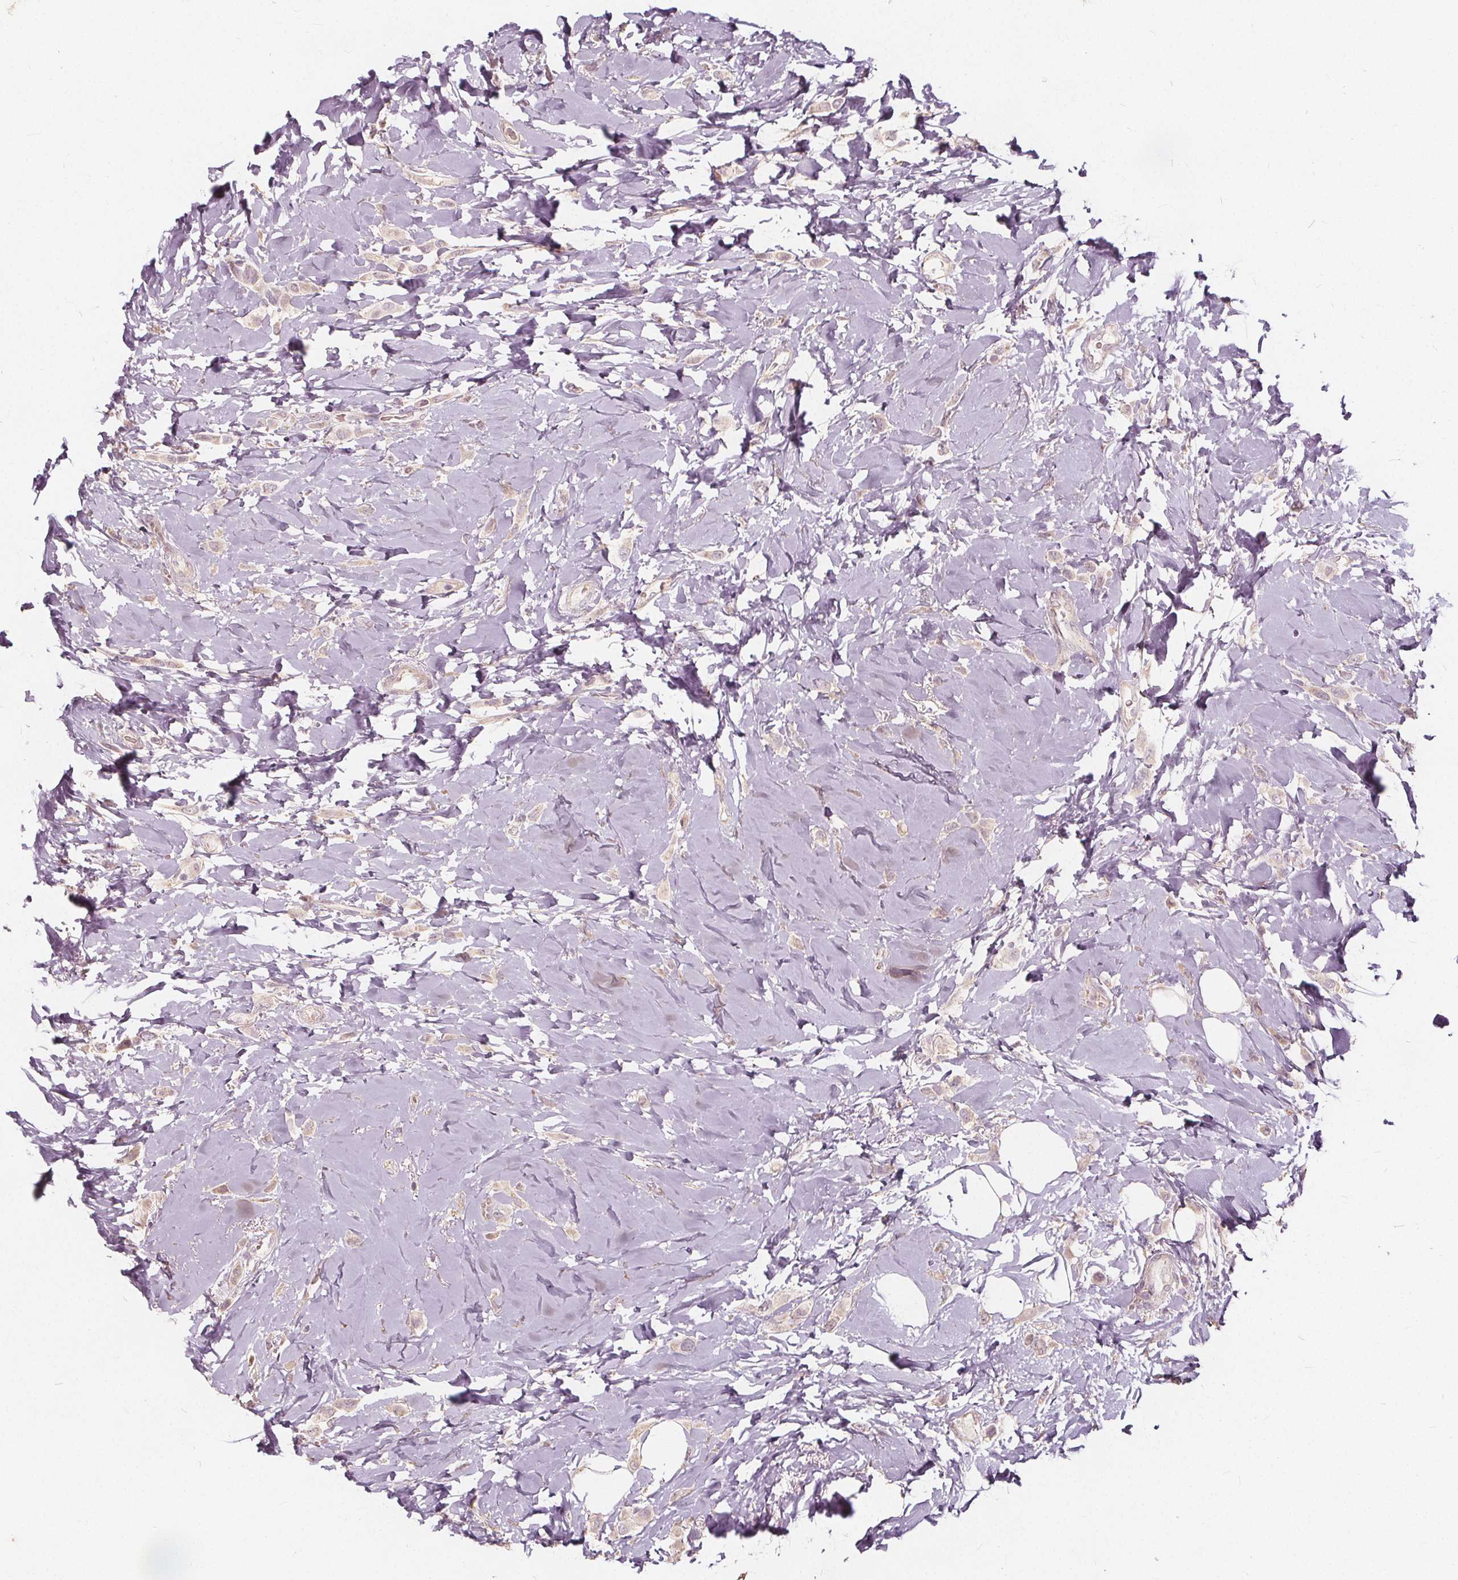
{"staining": {"intensity": "negative", "quantity": "none", "location": "none"}, "tissue": "breast cancer", "cell_type": "Tumor cells", "image_type": "cancer", "snomed": [{"axis": "morphology", "description": "Lobular carcinoma"}, {"axis": "topography", "description": "Breast"}], "caption": "Breast cancer was stained to show a protein in brown. There is no significant staining in tumor cells.", "gene": "PTPRT", "patient": {"sex": "female", "age": 66}}